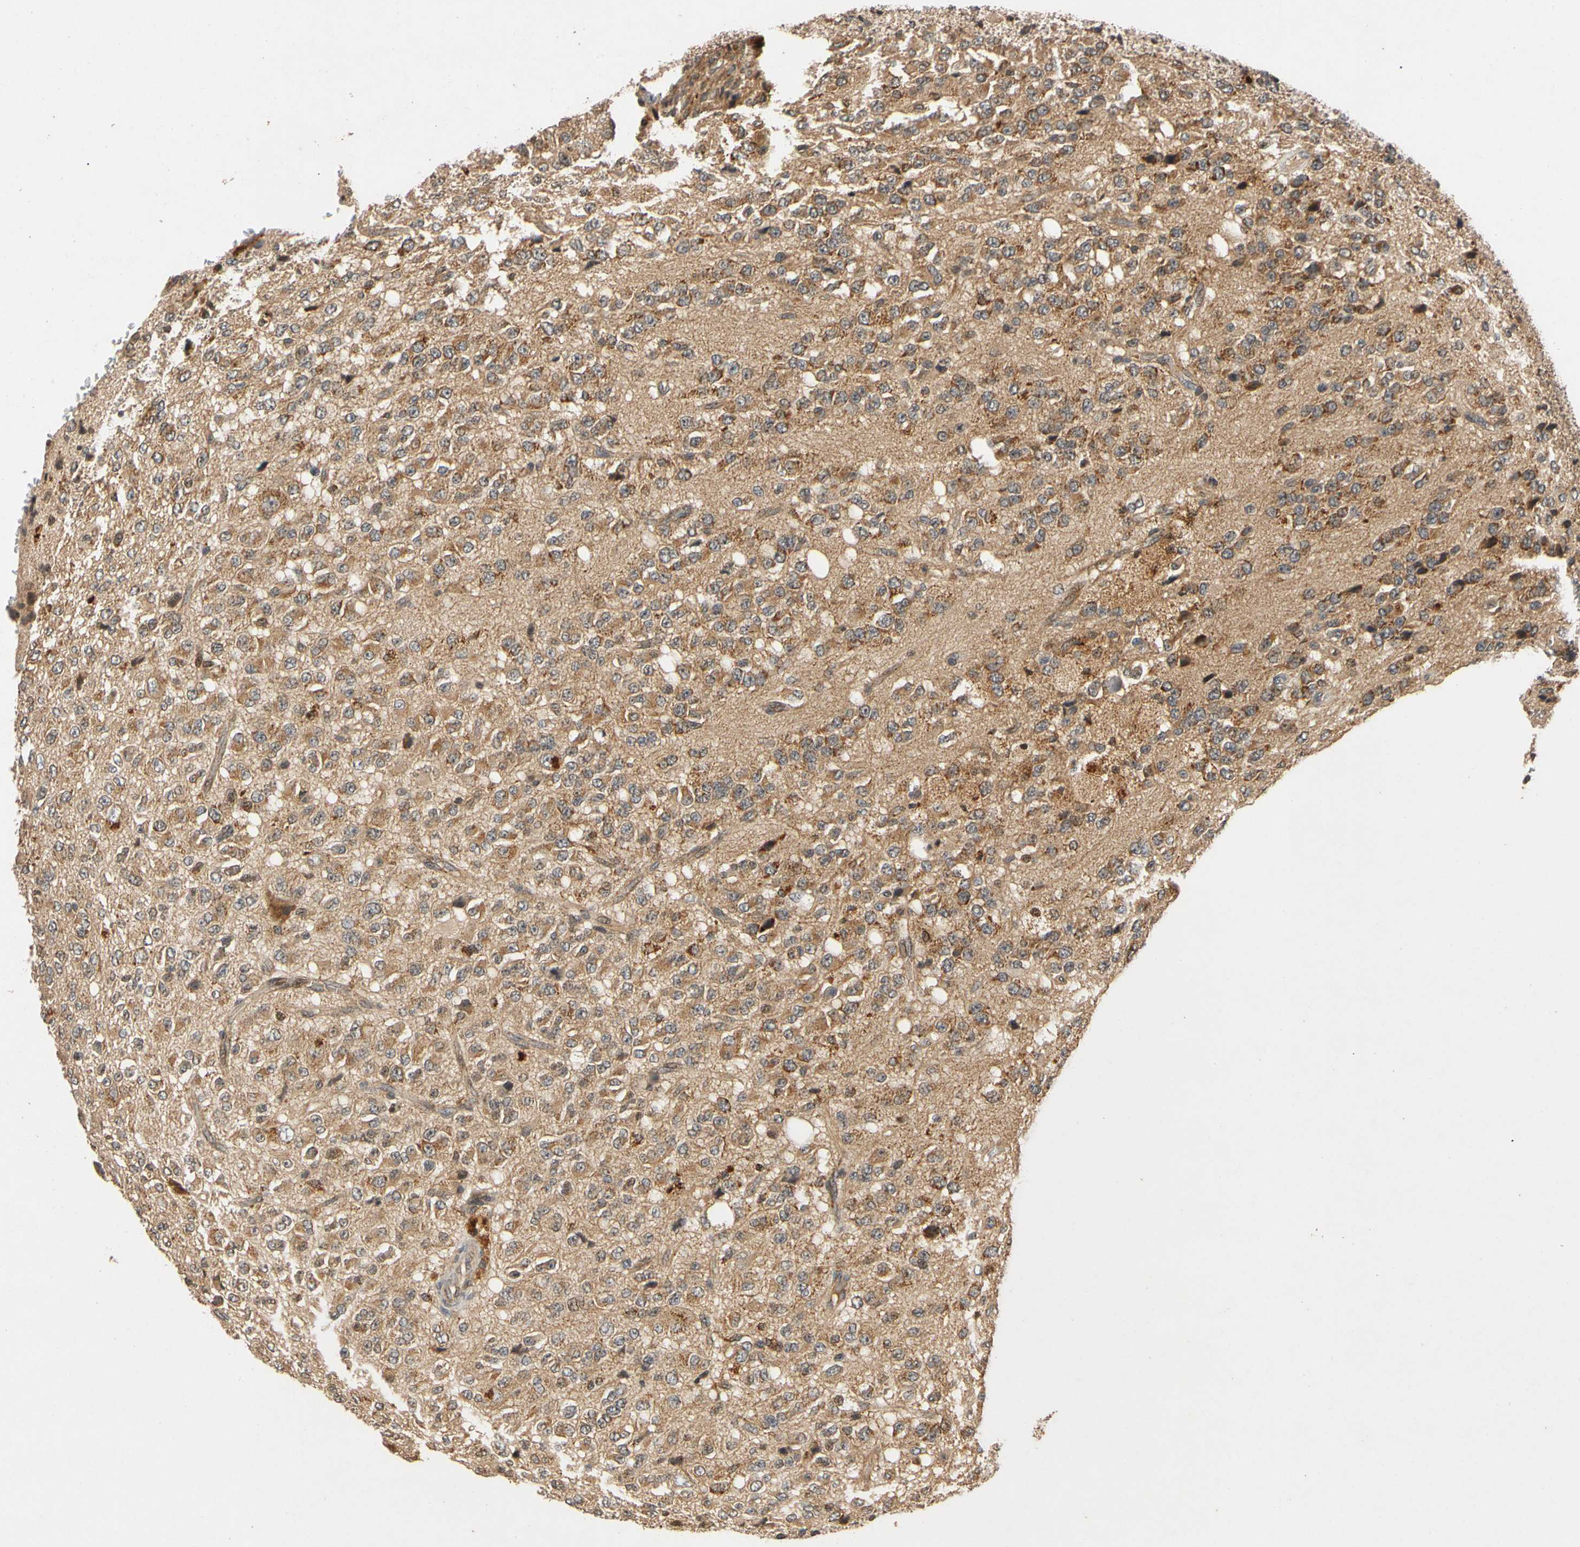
{"staining": {"intensity": "moderate", "quantity": ">75%", "location": "cytoplasmic/membranous"}, "tissue": "glioma", "cell_type": "Tumor cells", "image_type": "cancer", "snomed": [{"axis": "morphology", "description": "Glioma, malignant, High grade"}, {"axis": "topography", "description": "pancreas cauda"}], "caption": "Immunohistochemistry (DAB (3,3'-diaminobenzidine)) staining of malignant glioma (high-grade) exhibits moderate cytoplasmic/membranous protein staining in approximately >75% of tumor cells.", "gene": "MRPS22", "patient": {"sex": "male", "age": 60}}